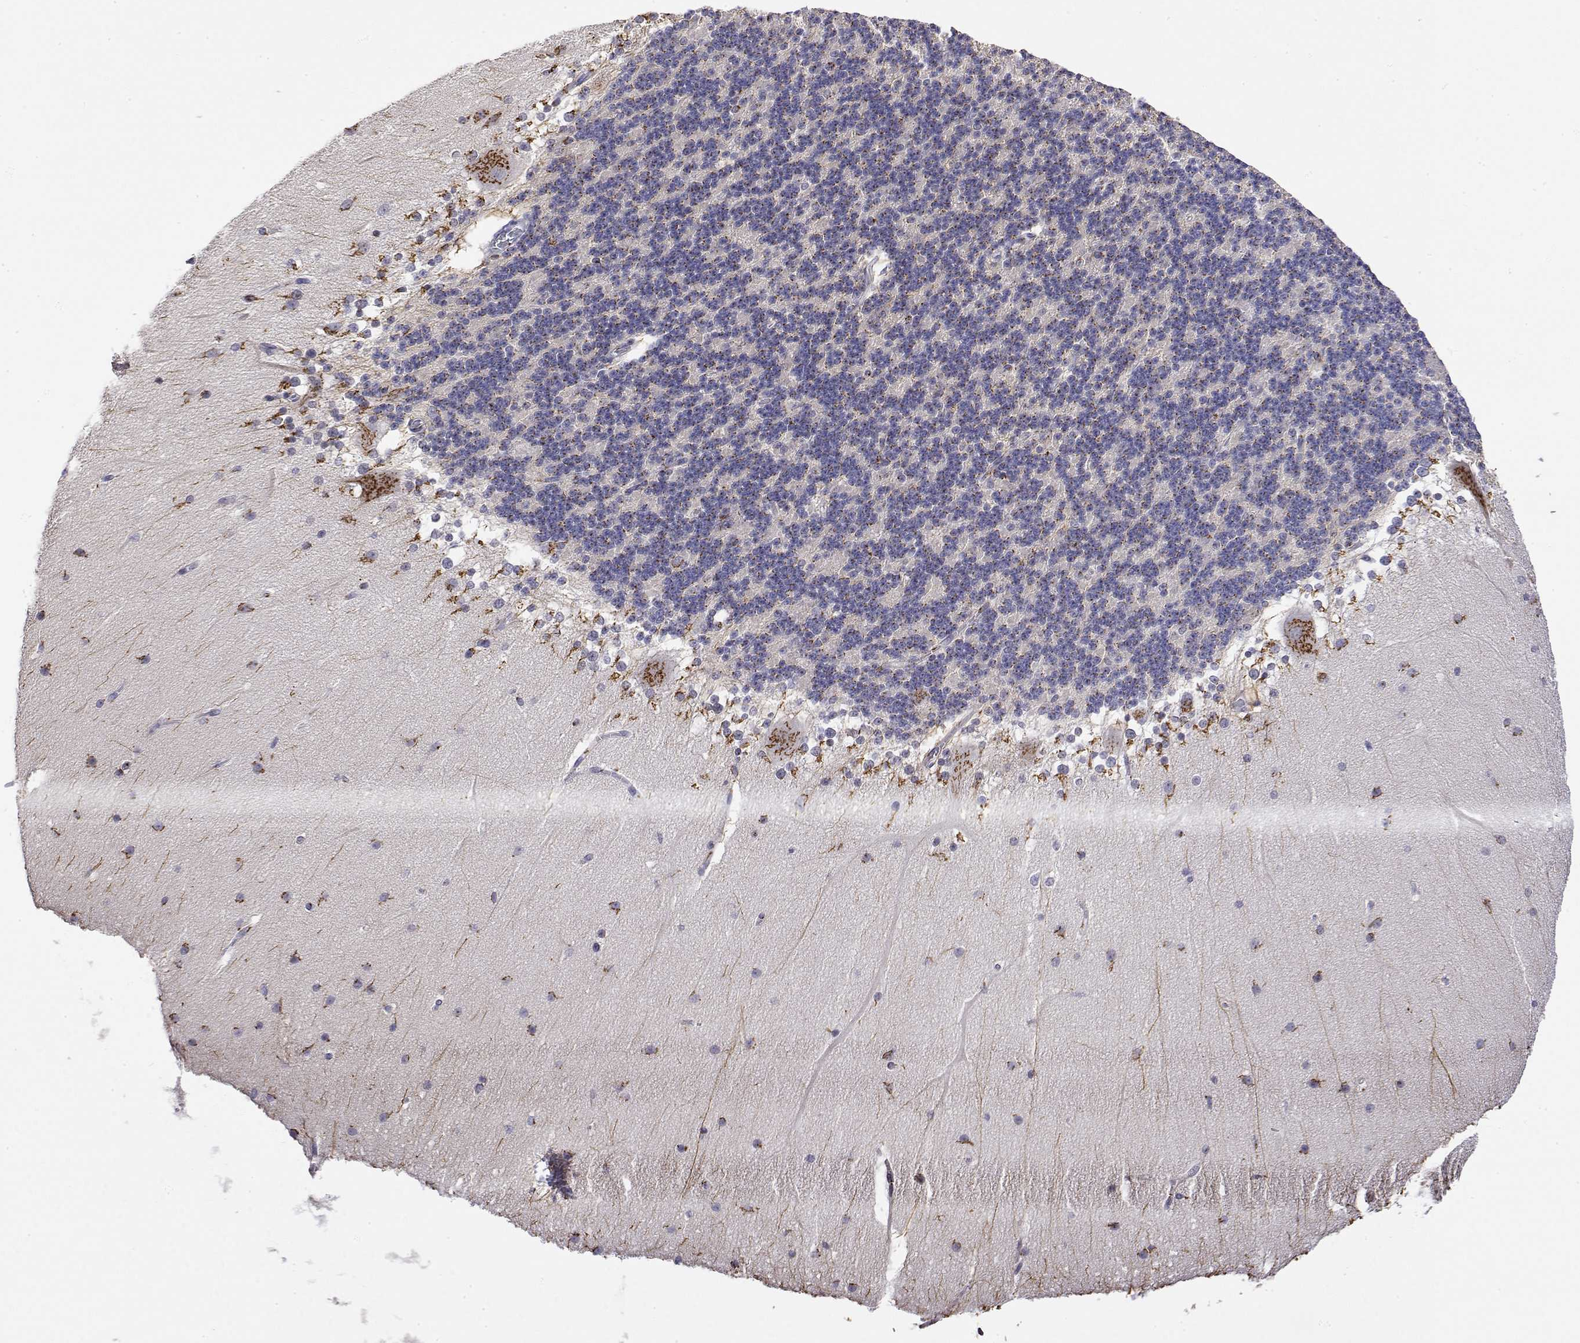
{"staining": {"intensity": "negative", "quantity": "none", "location": "none"}, "tissue": "cerebellum", "cell_type": "Cells in granular layer", "image_type": "normal", "snomed": [{"axis": "morphology", "description": "Normal tissue, NOS"}, {"axis": "topography", "description": "Cerebellum"}], "caption": "The micrograph reveals no staining of cells in granular layer in normal cerebellum.", "gene": "YIPF3", "patient": {"sex": "female", "age": 19}}